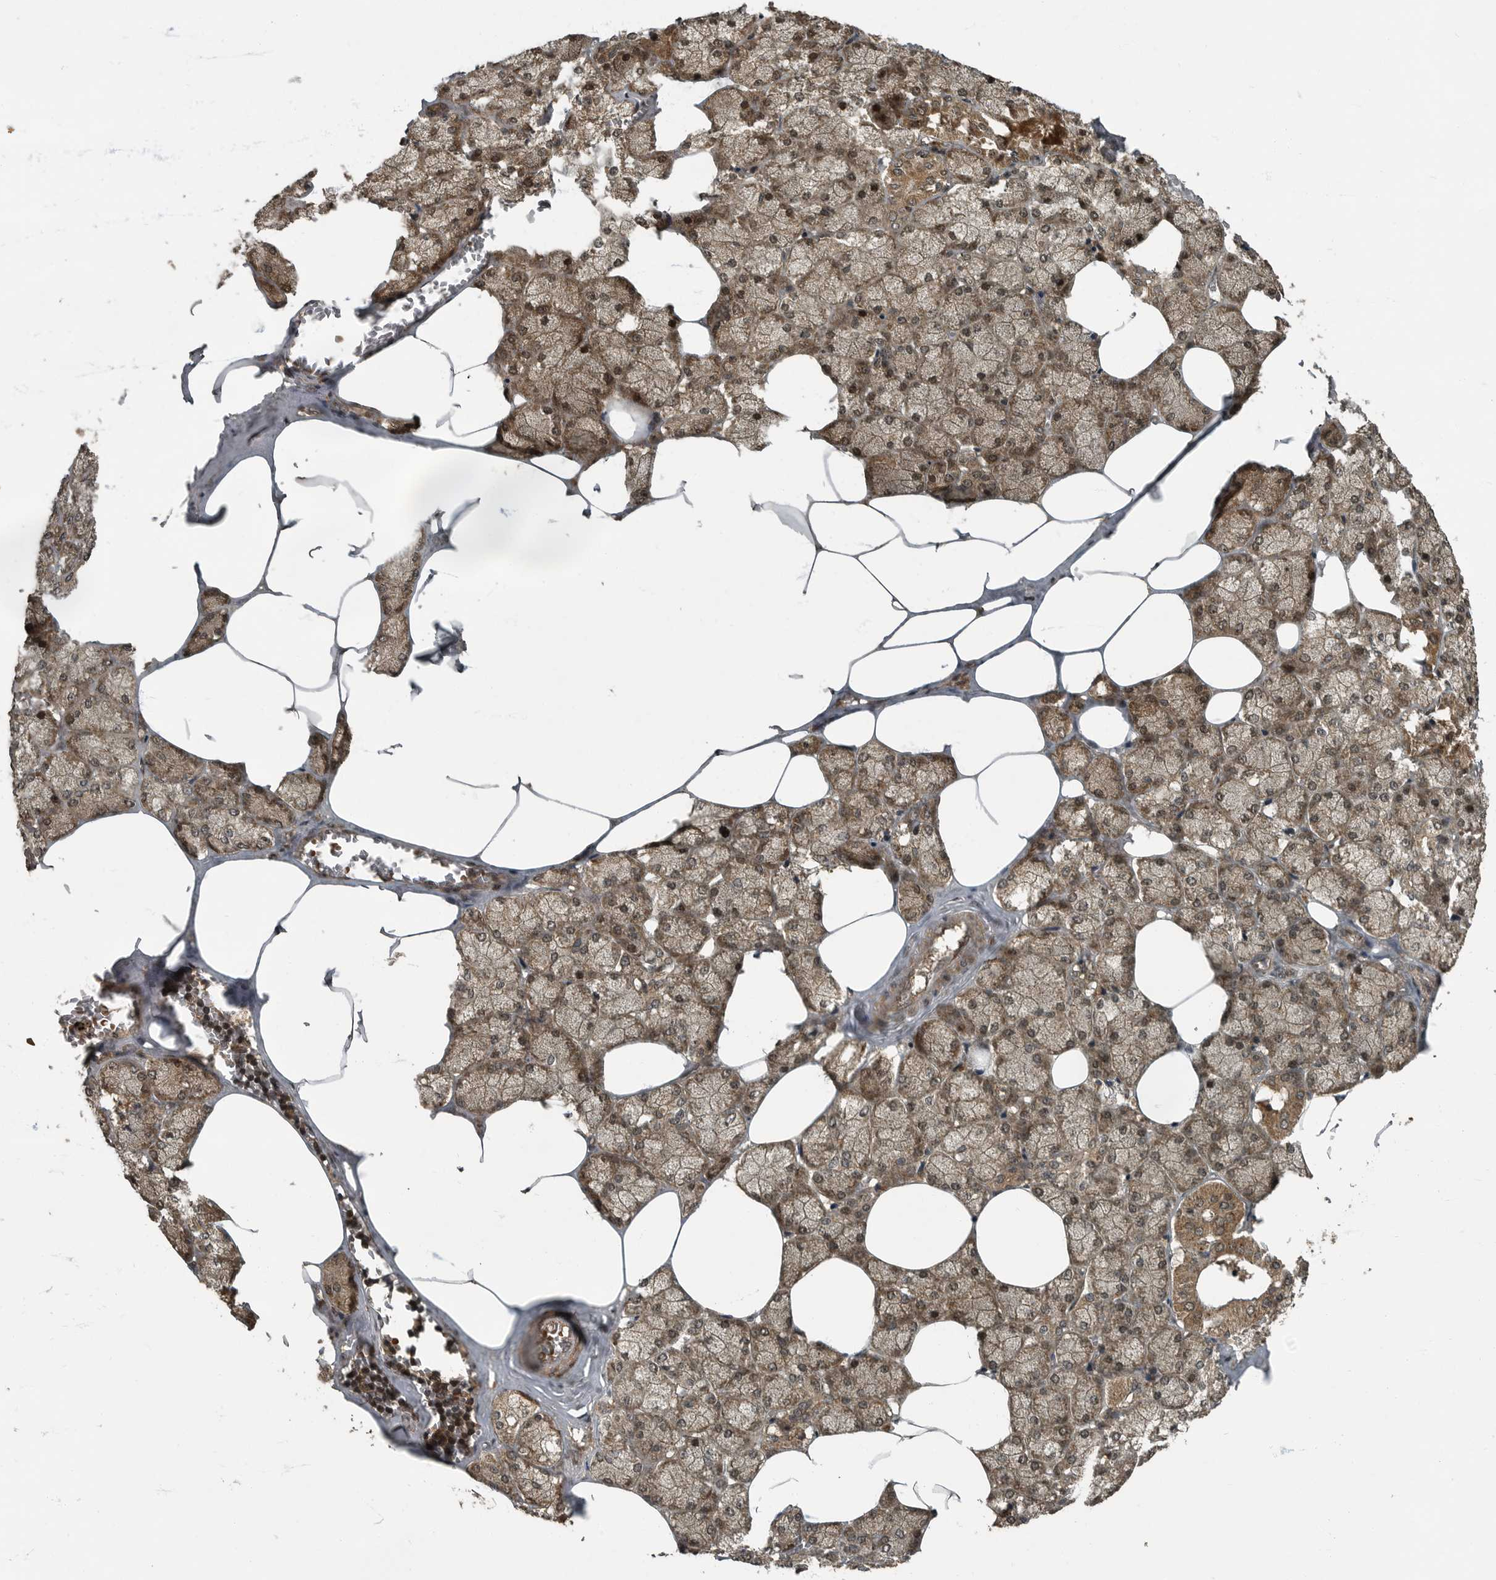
{"staining": {"intensity": "moderate", "quantity": "25%-75%", "location": "cytoplasmic/membranous,nuclear"}, "tissue": "salivary gland", "cell_type": "Glandular cells", "image_type": "normal", "snomed": [{"axis": "morphology", "description": "Normal tissue, NOS"}, {"axis": "topography", "description": "Salivary gland"}], "caption": "Protein staining exhibits moderate cytoplasmic/membranous,nuclear expression in approximately 25%-75% of glandular cells in benign salivary gland. Using DAB (brown) and hematoxylin (blue) stains, captured at high magnification using brightfield microscopy.", "gene": "FOXO1", "patient": {"sex": "male", "age": 62}}